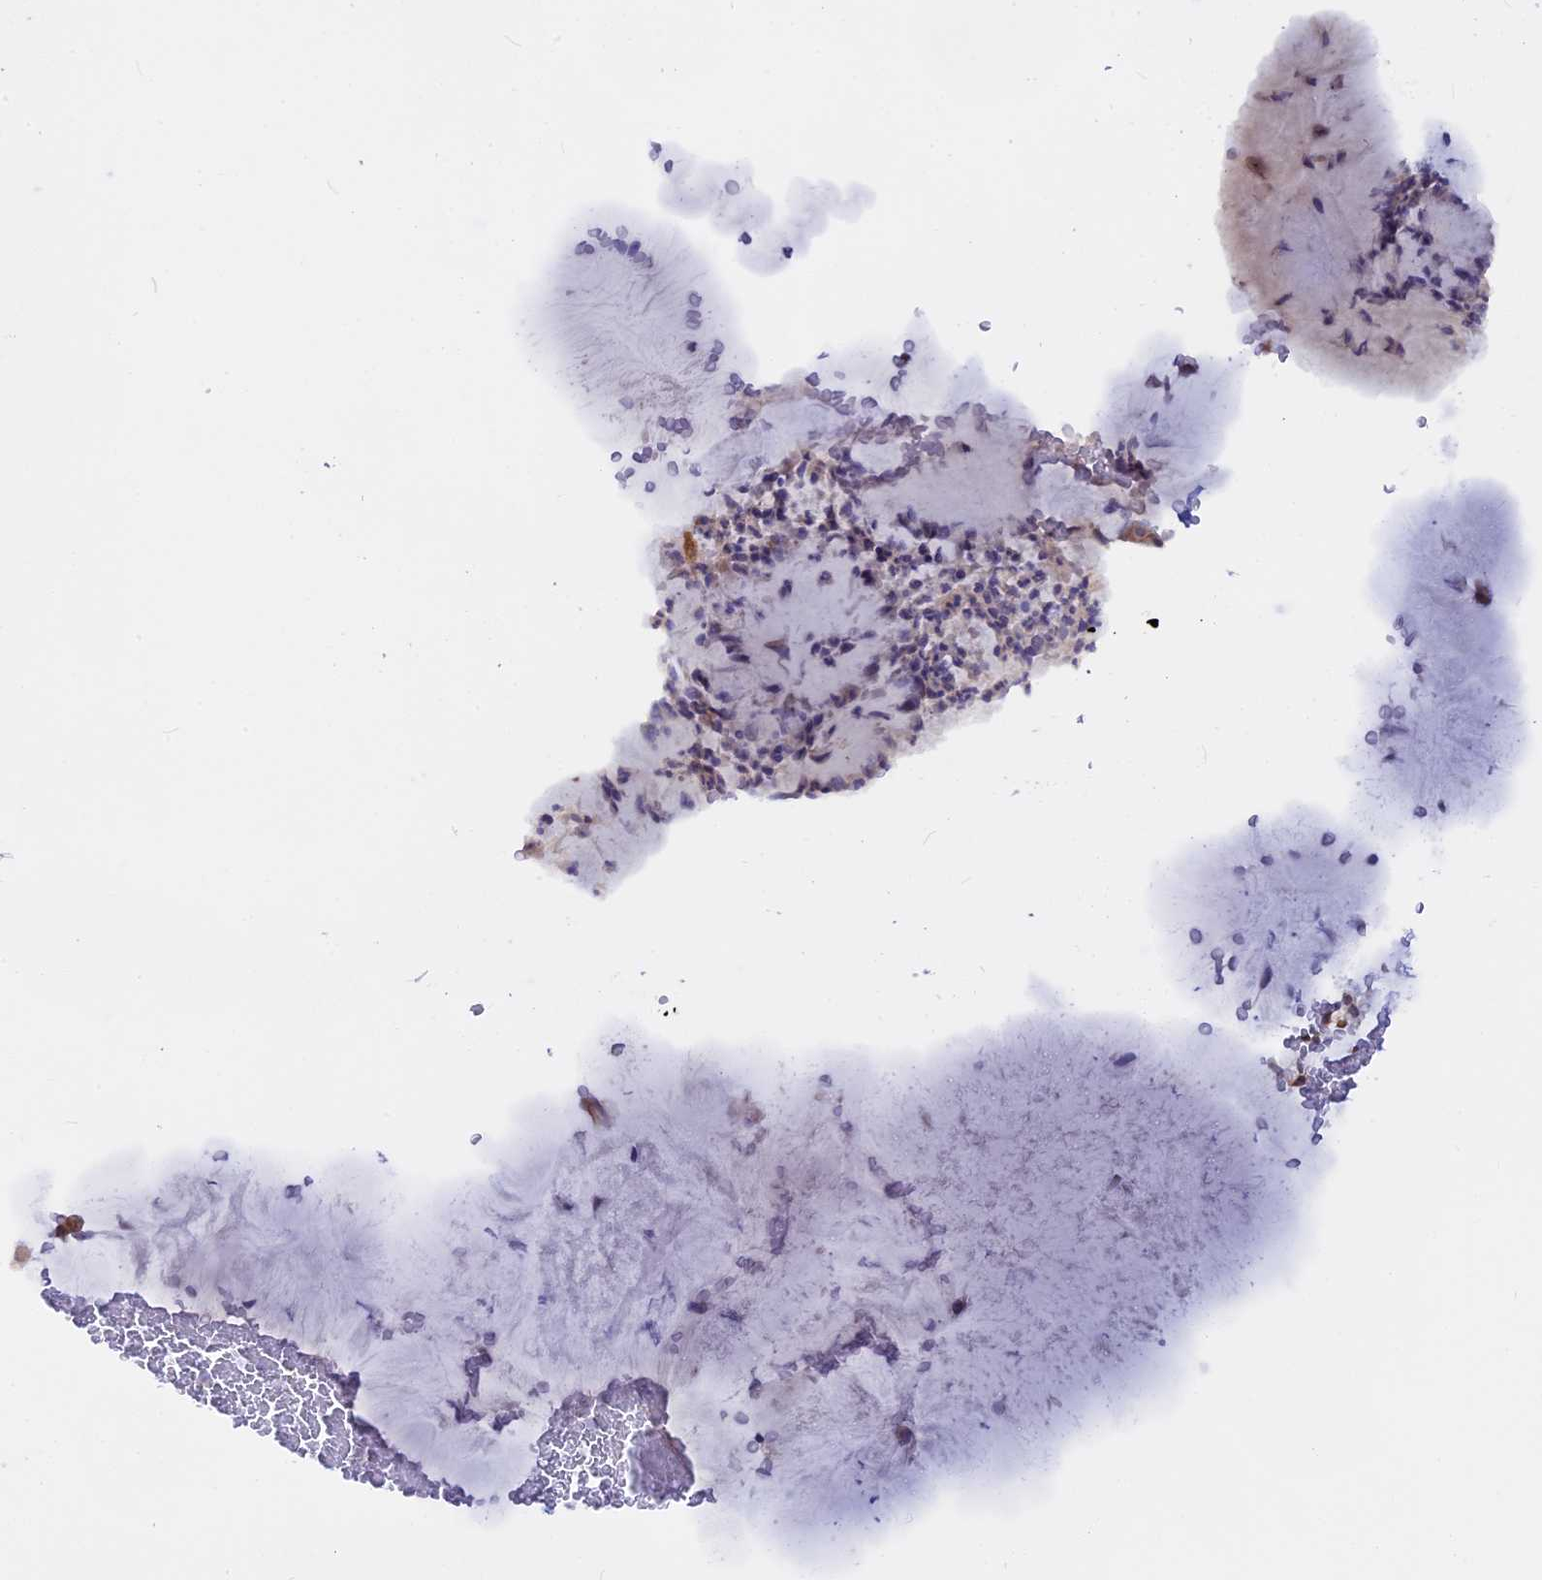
{"staining": {"intensity": "moderate", "quantity": ">75%", "location": "cytoplasmic/membranous"}, "tissue": "bronchus", "cell_type": "Respiratory epithelial cells", "image_type": "normal", "snomed": [{"axis": "morphology", "description": "Normal tissue, NOS"}, {"axis": "topography", "description": "Cartilage tissue"}, {"axis": "topography", "description": "Bronchus"}], "caption": "This micrograph exhibits immunohistochemistry staining of unremarkable human bronchus, with medium moderate cytoplasmic/membranous staining in about >75% of respiratory epithelial cells.", "gene": "TLCD1", "patient": {"sex": "female", "age": 73}}